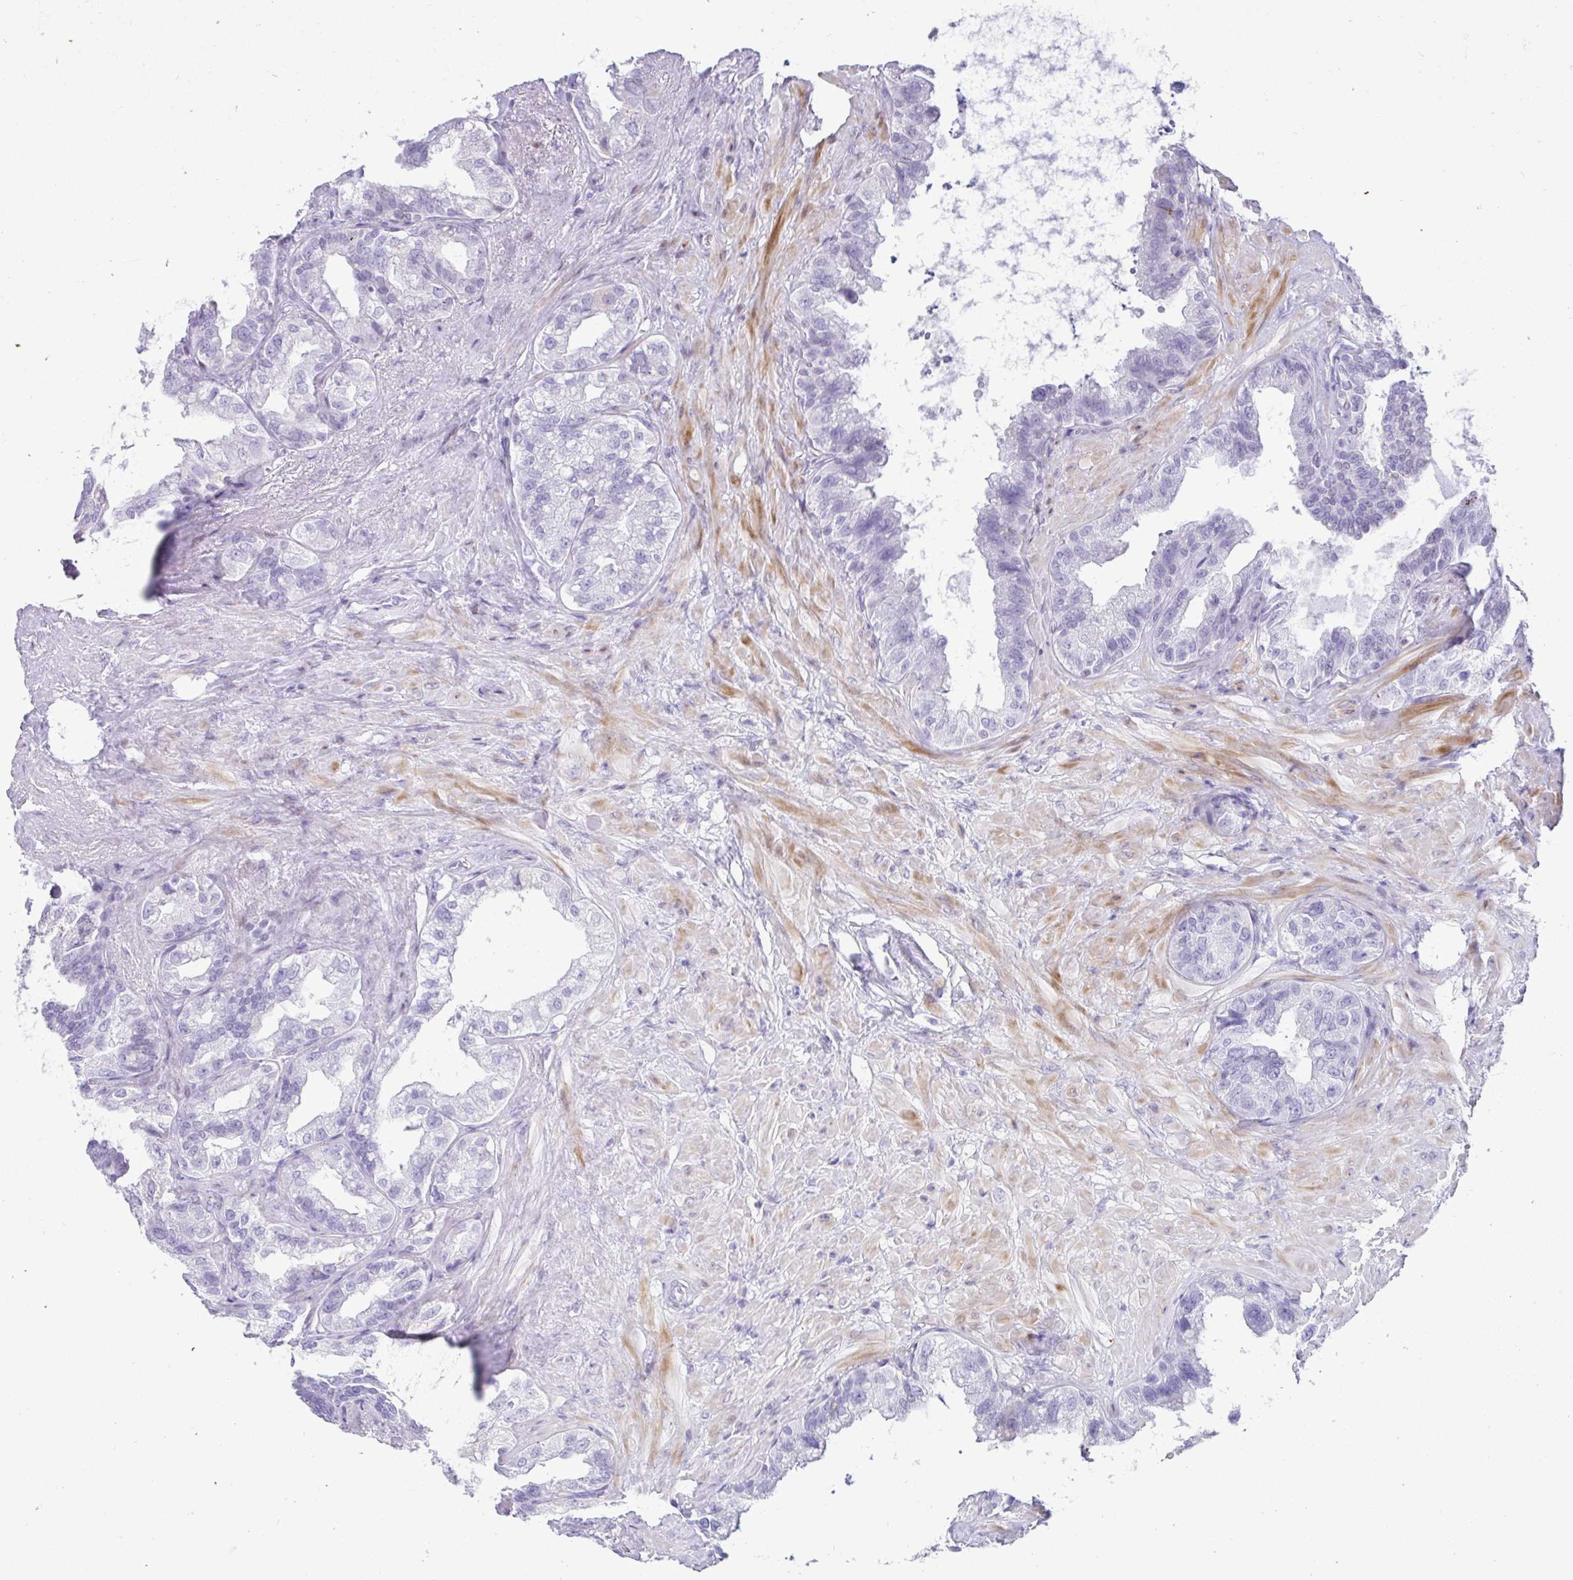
{"staining": {"intensity": "negative", "quantity": "none", "location": "none"}, "tissue": "seminal vesicle", "cell_type": "Glandular cells", "image_type": "normal", "snomed": [{"axis": "morphology", "description": "Normal tissue, NOS"}, {"axis": "topography", "description": "Seminal veicle"}, {"axis": "topography", "description": "Peripheral nerve tissue"}], "caption": "Immunohistochemical staining of normal seminal vesicle reveals no significant staining in glandular cells.", "gene": "NHLH2", "patient": {"sex": "male", "age": 76}}